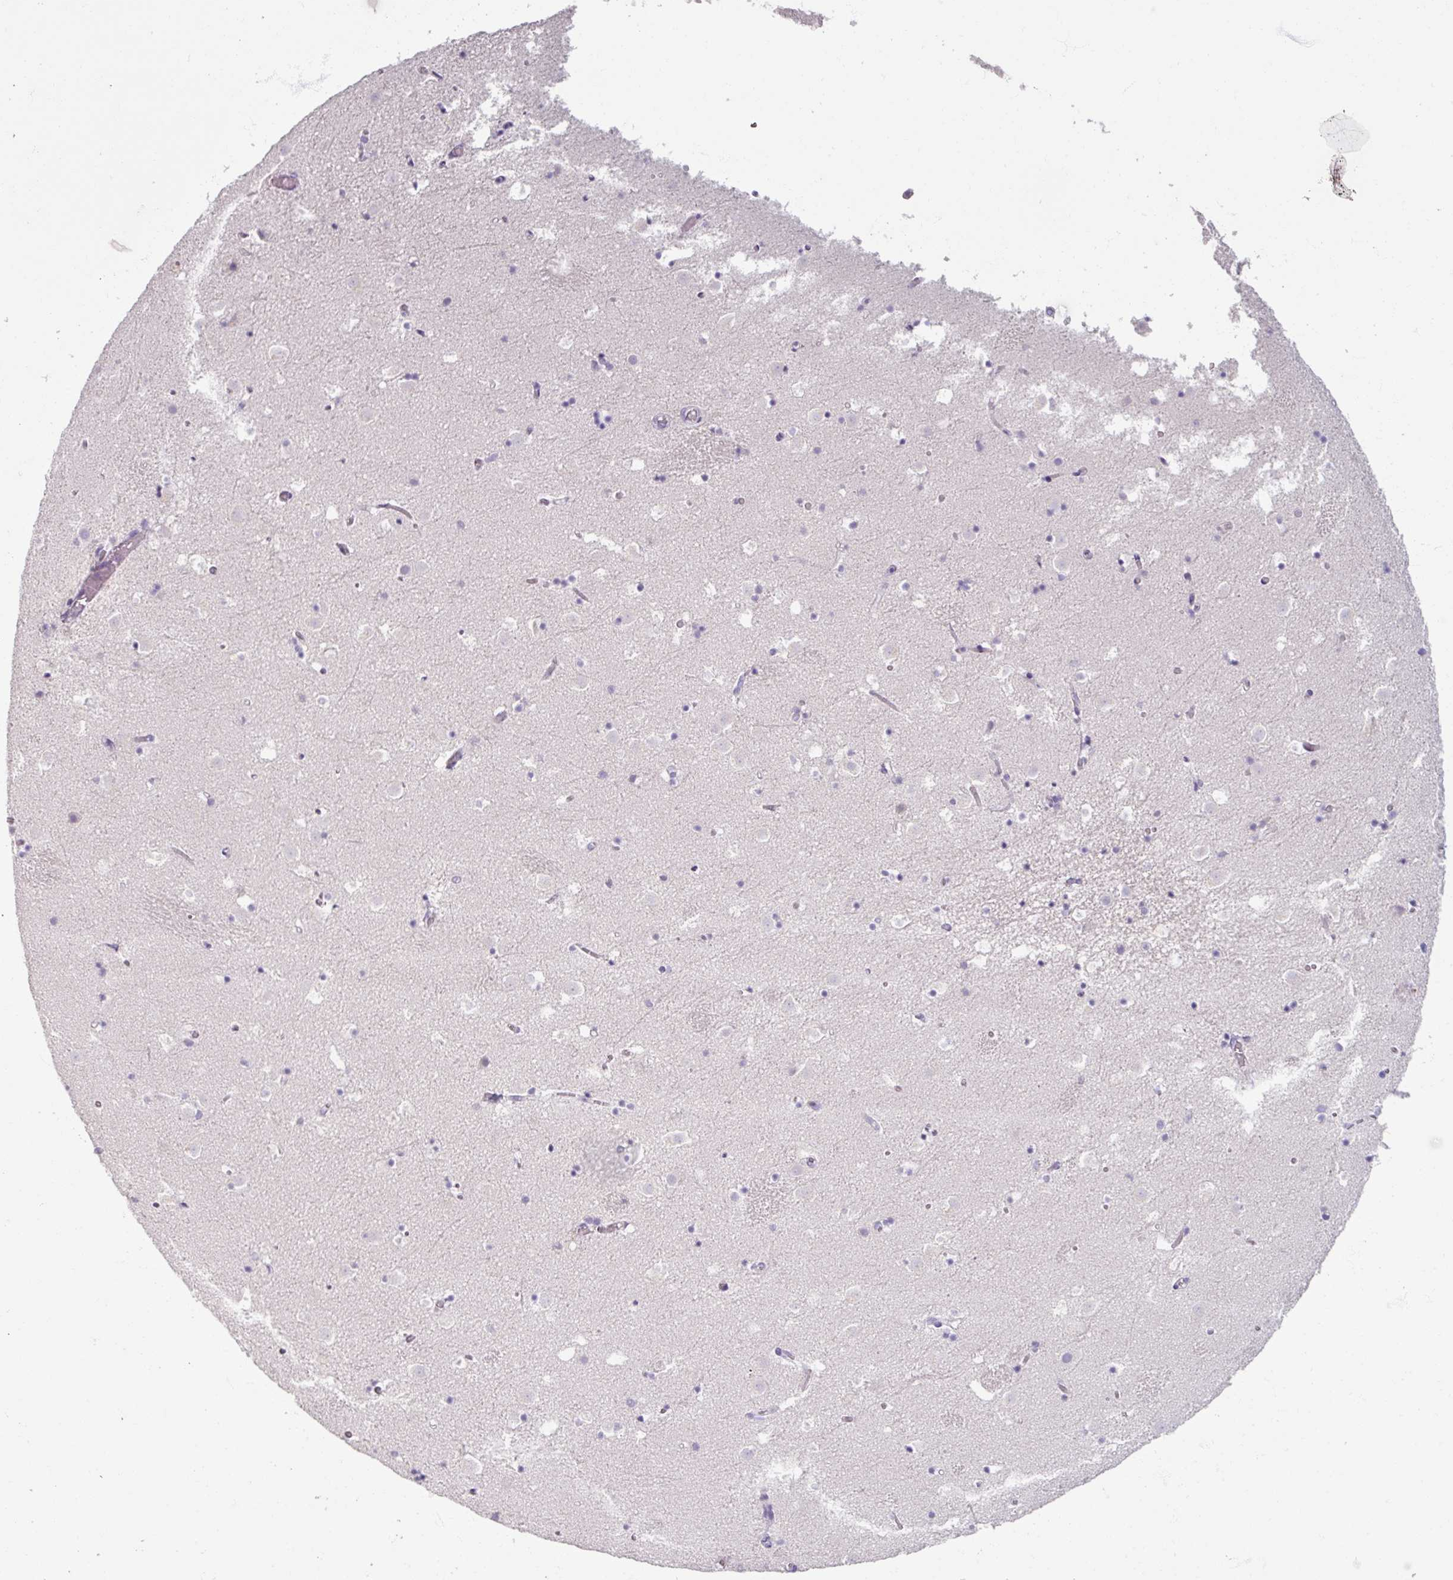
{"staining": {"intensity": "negative", "quantity": "none", "location": "none"}, "tissue": "caudate", "cell_type": "Glial cells", "image_type": "normal", "snomed": [{"axis": "morphology", "description": "Normal tissue, NOS"}, {"axis": "topography", "description": "Lateral ventricle wall"}], "caption": "High power microscopy micrograph of an IHC histopathology image of benign caudate, revealing no significant expression in glial cells.", "gene": "SLC27A5", "patient": {"sex": "male", "age": 25}}